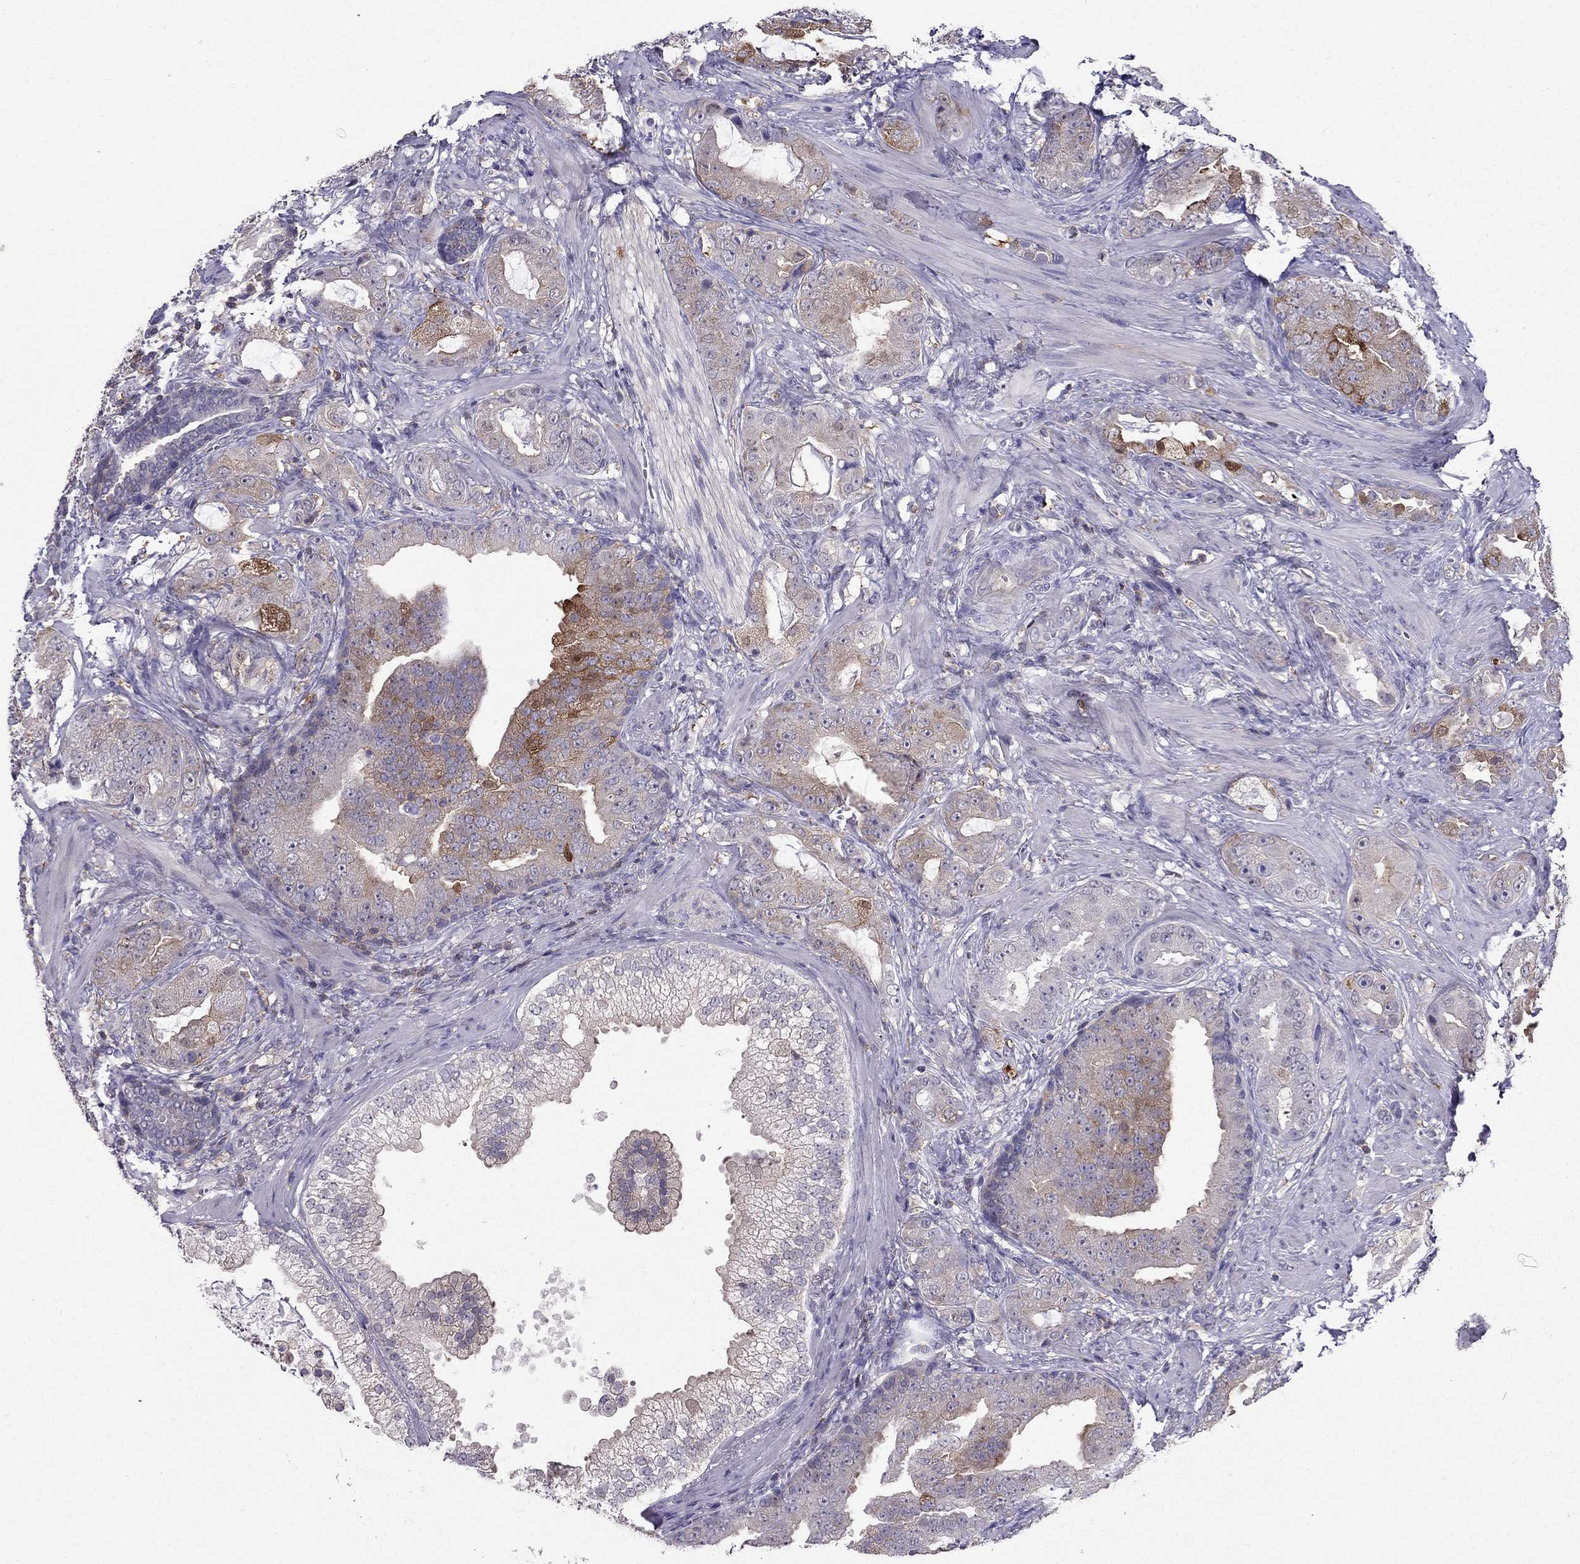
{"staining": {"intensity": "moderate", "quantity": "<25%", "location": "cytoplasmic/membranous"}, "tissue": "prostate cancer", "cell_type": "Tumor cells", "image_type": "cancer", "snomed": [{"axis": "morphology", "description": "Adenocarcinoma, NOS"}, {"axis": "topography", "description": "Prostate"}], "caption": "Human adenocarcinoma (prostate) stained with a brown dye shows moderate cytoplasmic/membranous positive staining in about <25% of tumor cells.", "gene": "AAK1", "patient": {"sex": "male", "age": 57}}